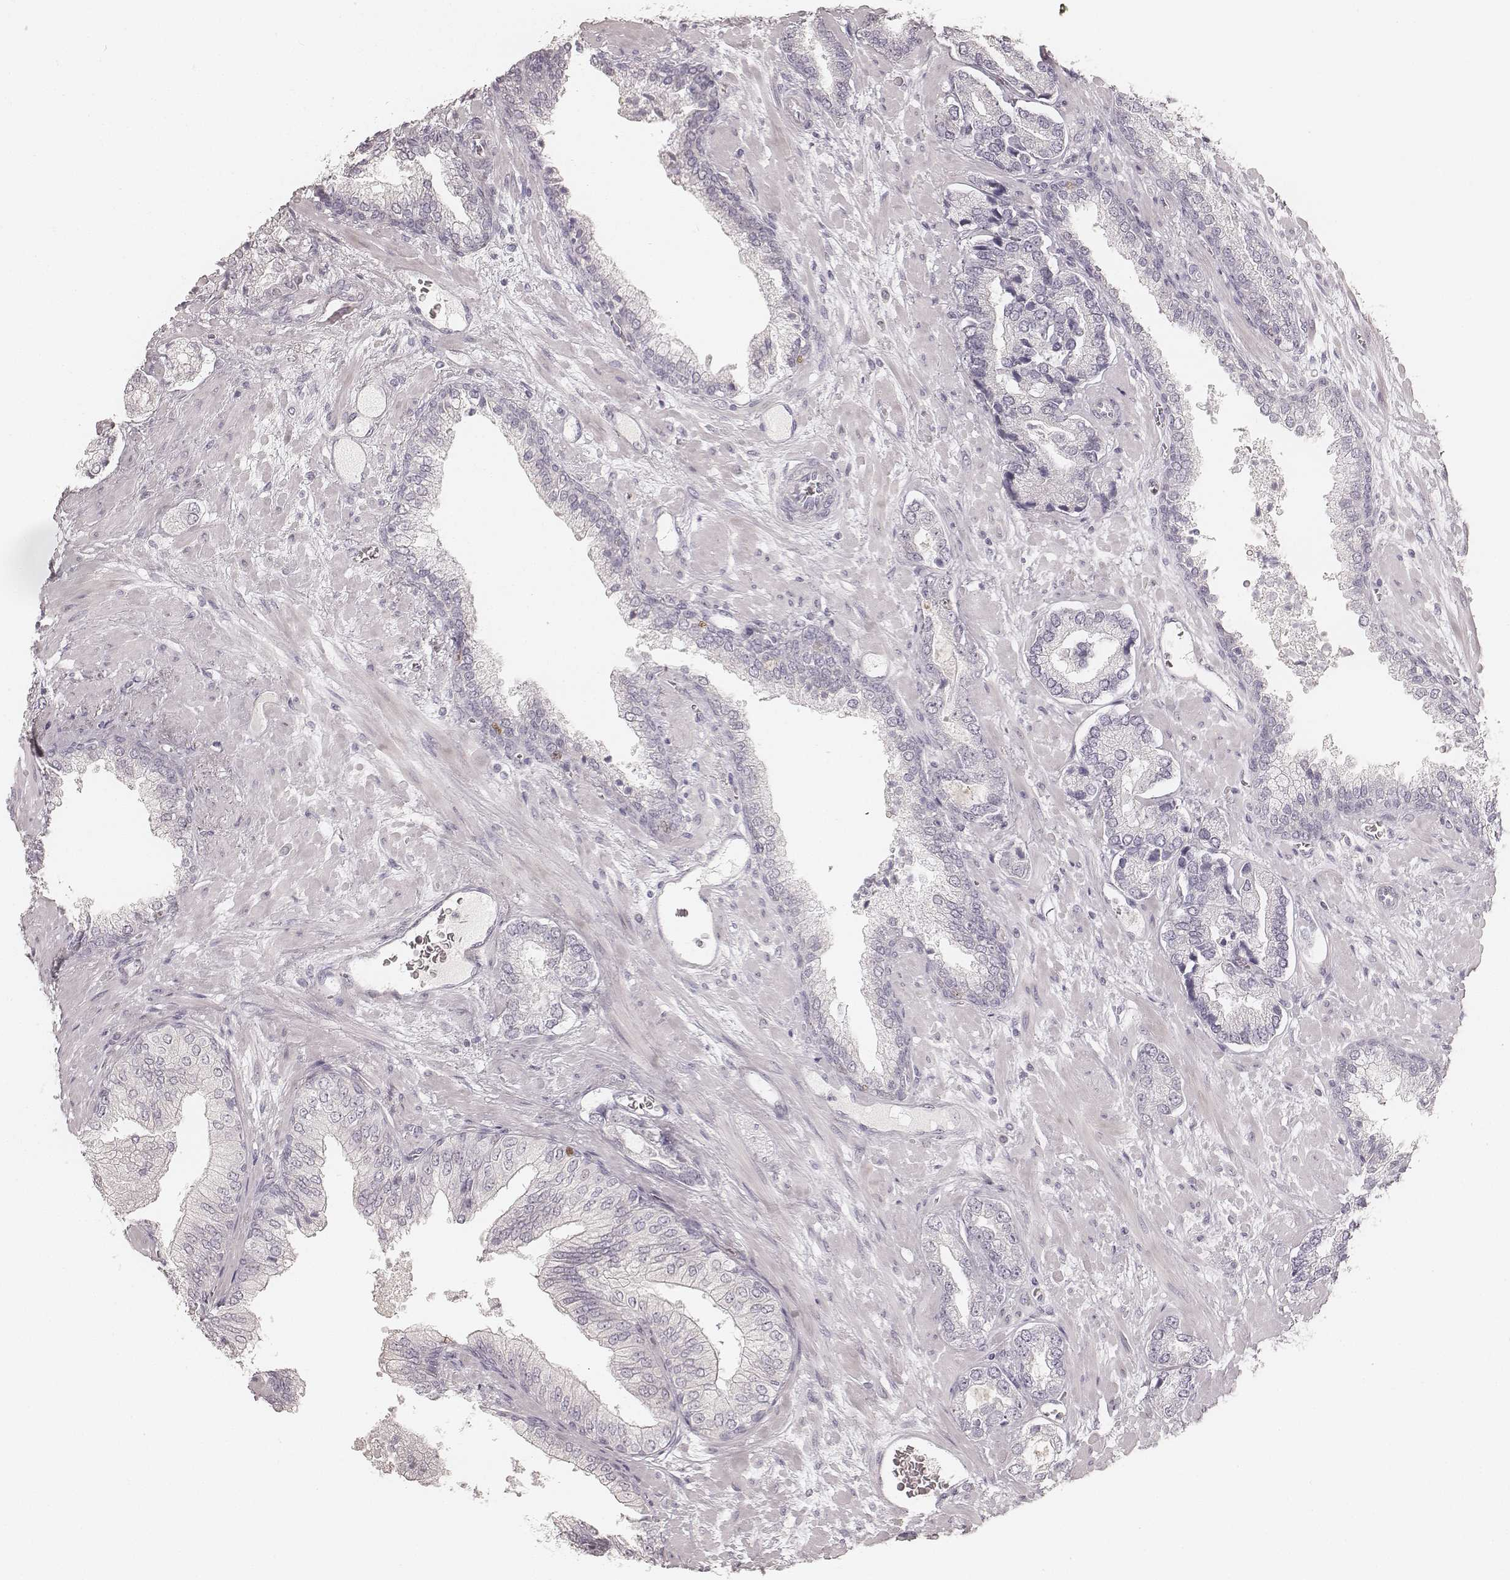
{"staining": {"intensity": "negative", "quantity": "none", "location": "none"}, "tissue": "prostate cancer", "cell_type": "Tumor cells", "image_type": "cancer", "snomed": [{"axis": "morphology", "description": "Adenocarcinoma, Low grade"}, {"axis": "topography", "description": "Prostate"}], "caption": "High power microscopy photomicrograph of an IHC histopathology image of prostate adenocarcinoma (low-grade), revealing no significant positivity in tumor cells.", "gene": "TEX37", "patient": {"sex": "male", "age": 61}}